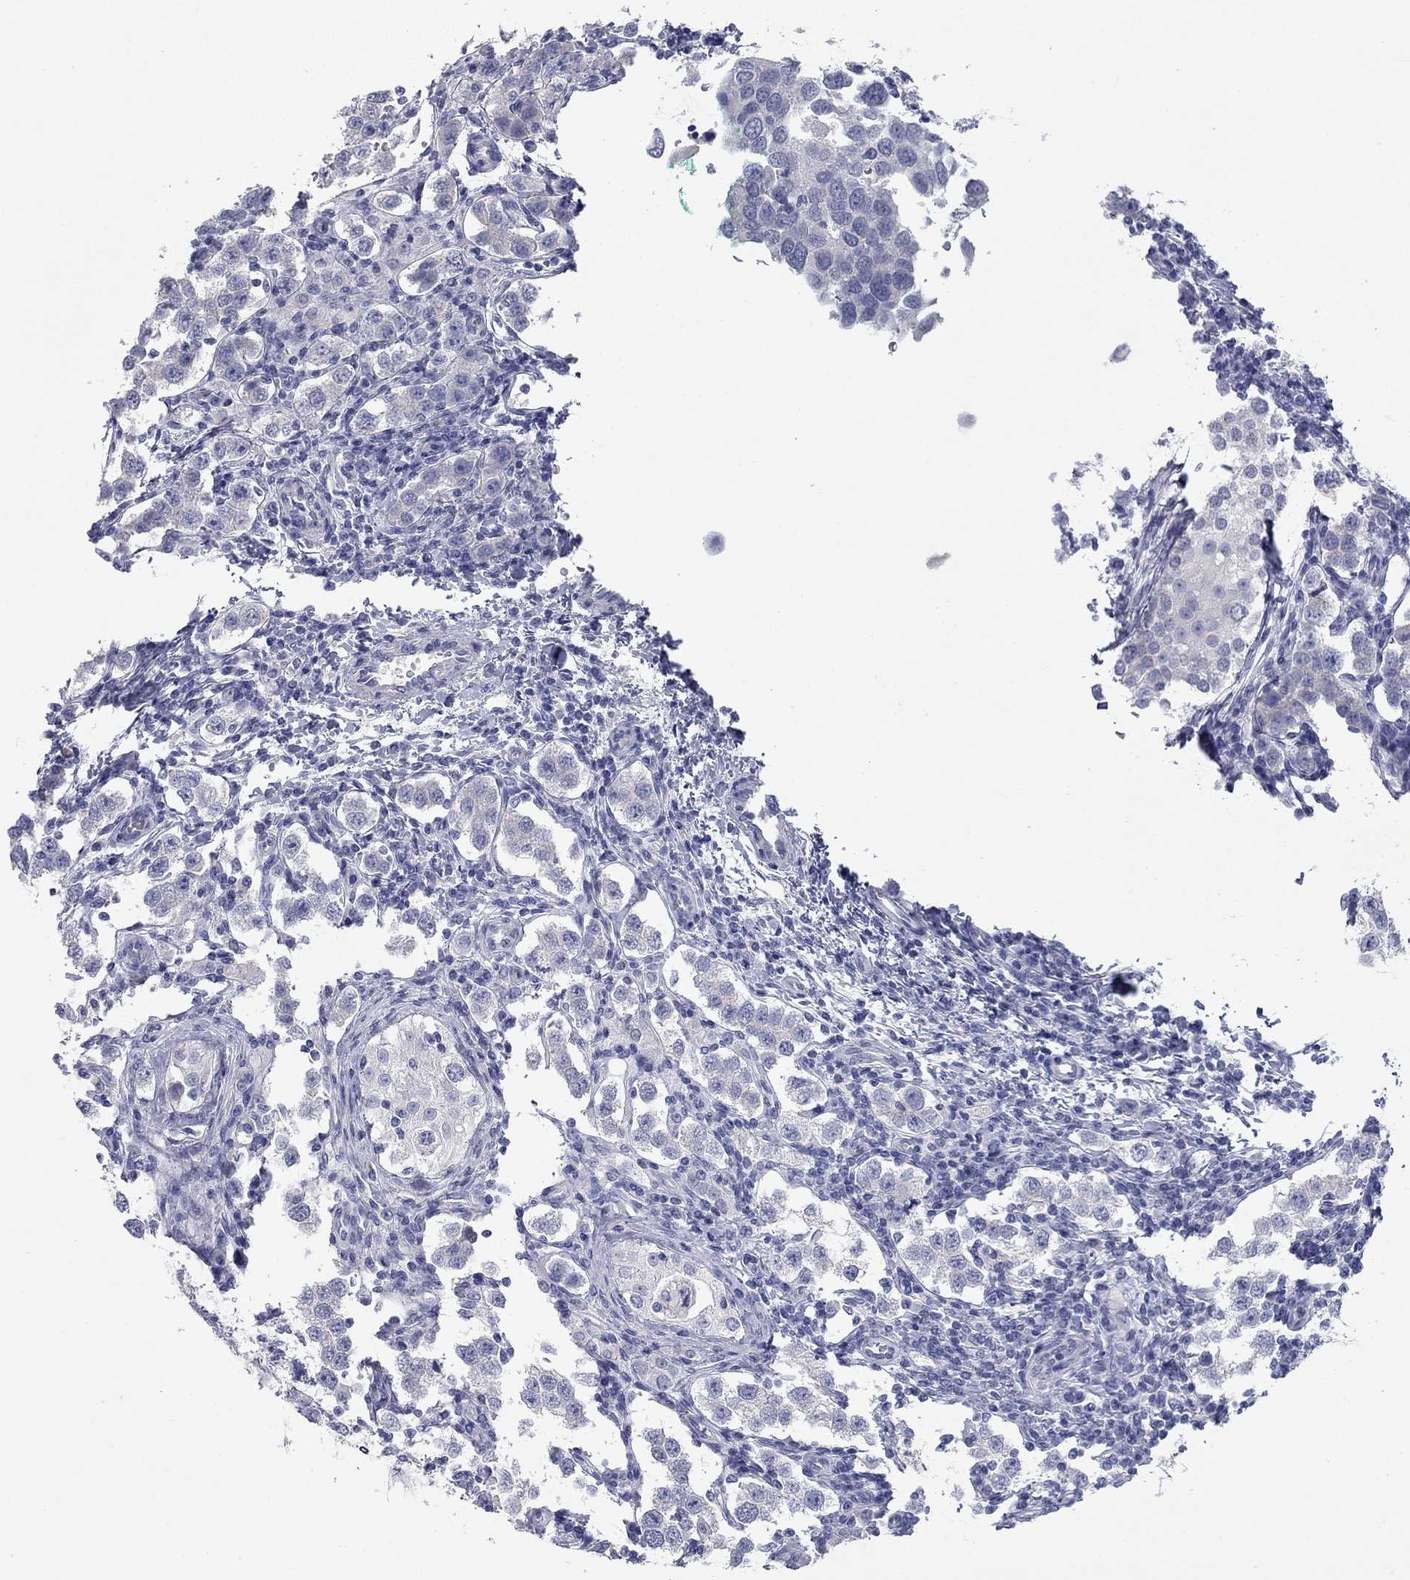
{"staining": {"intensity": "negative", "quantity": "none", "location": "none"}, "tissue": "testis cancer", "cell_type": "Tumor cells", "image_type": "cancer", "snomed": [{"axis": "morphology", "description": "Seminoma, NOS"}, {"axis": "topography", "description": "Testis"}], "caption": "Image shows no significant protein positivity in tumor cells of testis cancer (seminoma). The staining was performed using DAB to visualize the protein expression in brown, while the nuclei were stained in blue with hematoxylin (Magnification: 20x).", "gene": "KIRREL2", "patient": {"sex": "male", "age": 37}}